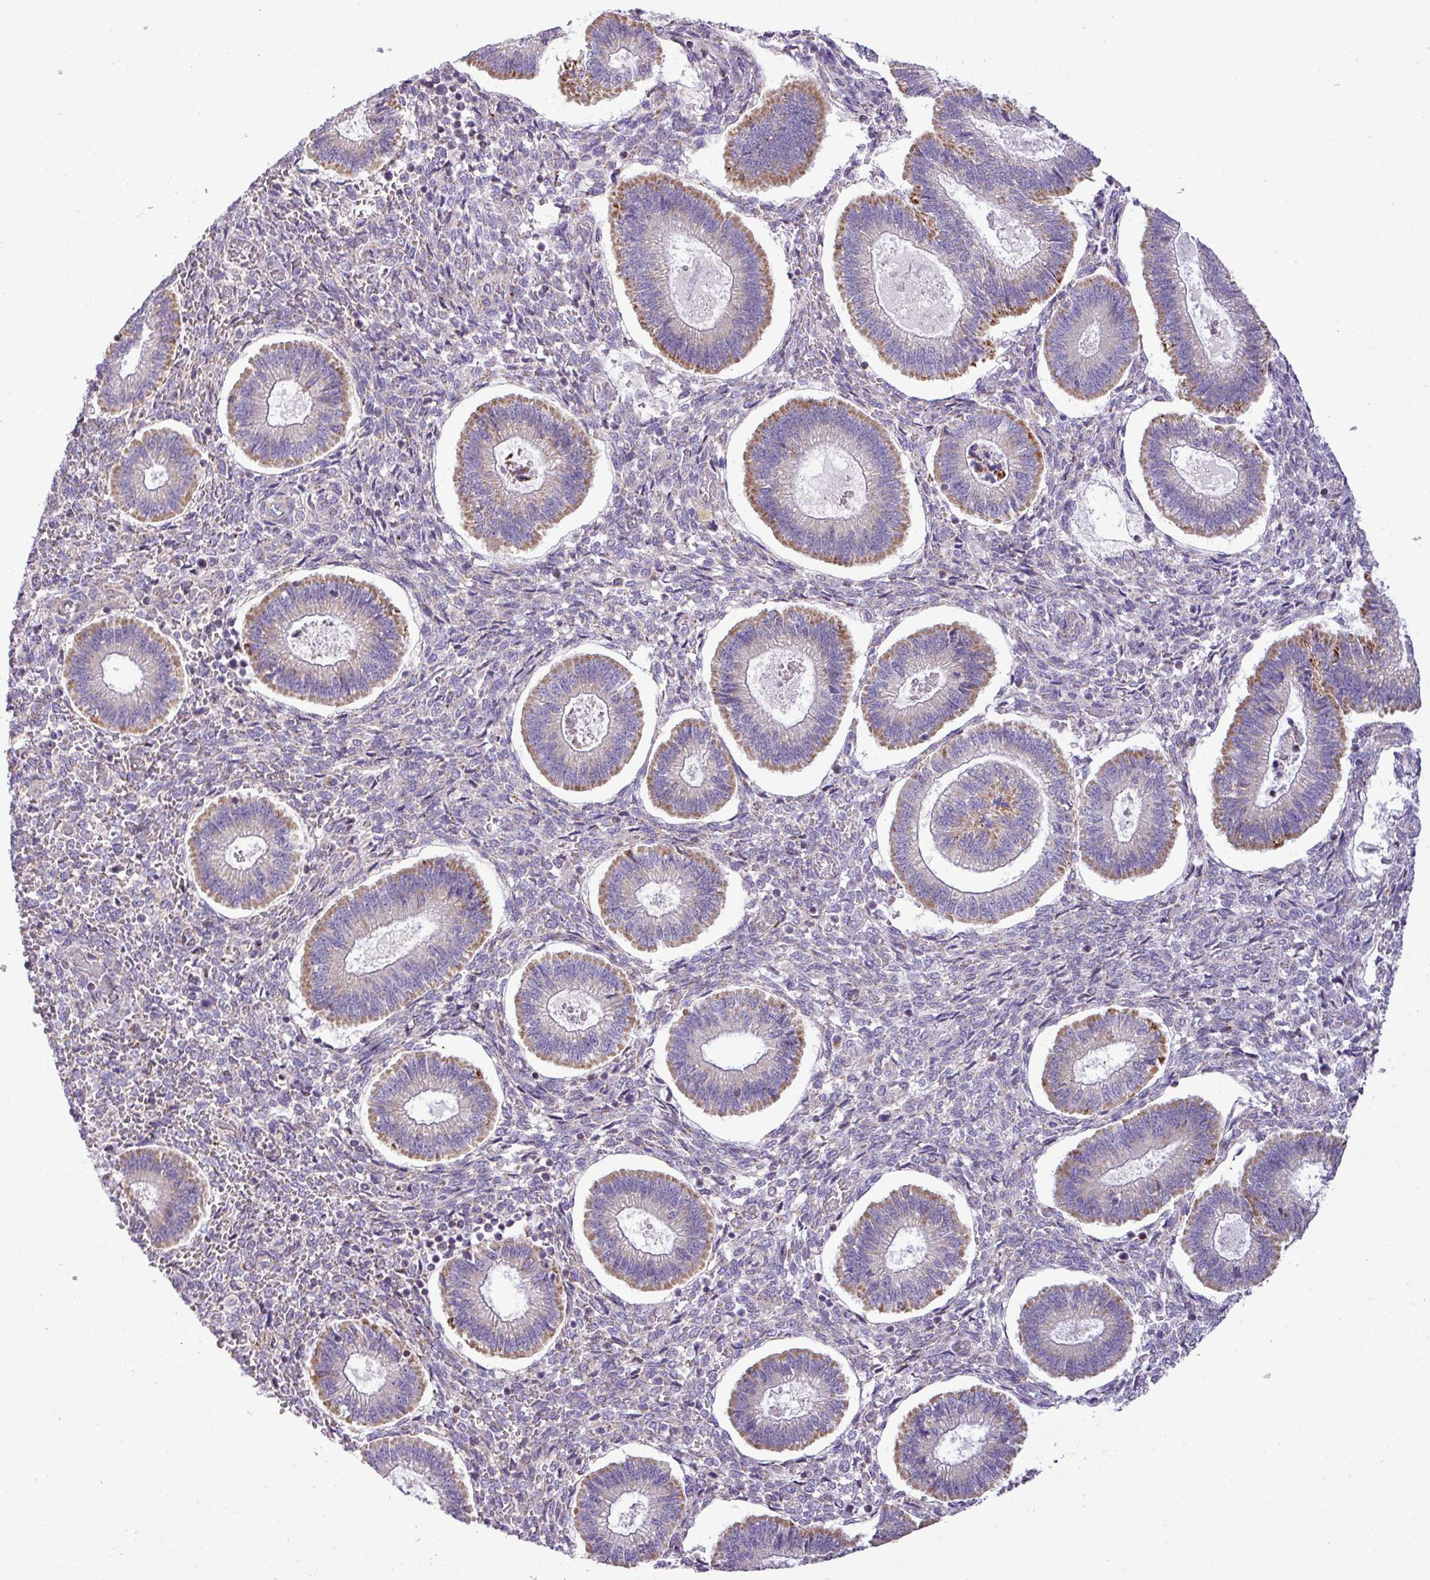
{"staining": {"intensity": "negative", "quantity": "none", "location": "none"}, "tissue": "endometrium", "cell_type": "Cells in endometrial stroma", "image_type": "normal", "snomed": [{"axis": "morphology", "description": "Normal tissue, NOS"}, {"axis": "topography", "description": "Endometrium"}], "caption": "IHC image of unremarkable human endometrium stained for a protein (brown), which reveals no expression in cells in endometrial stroma.", "gene": "ZNF81", "patient": {"sex": "female", "age": 25}}